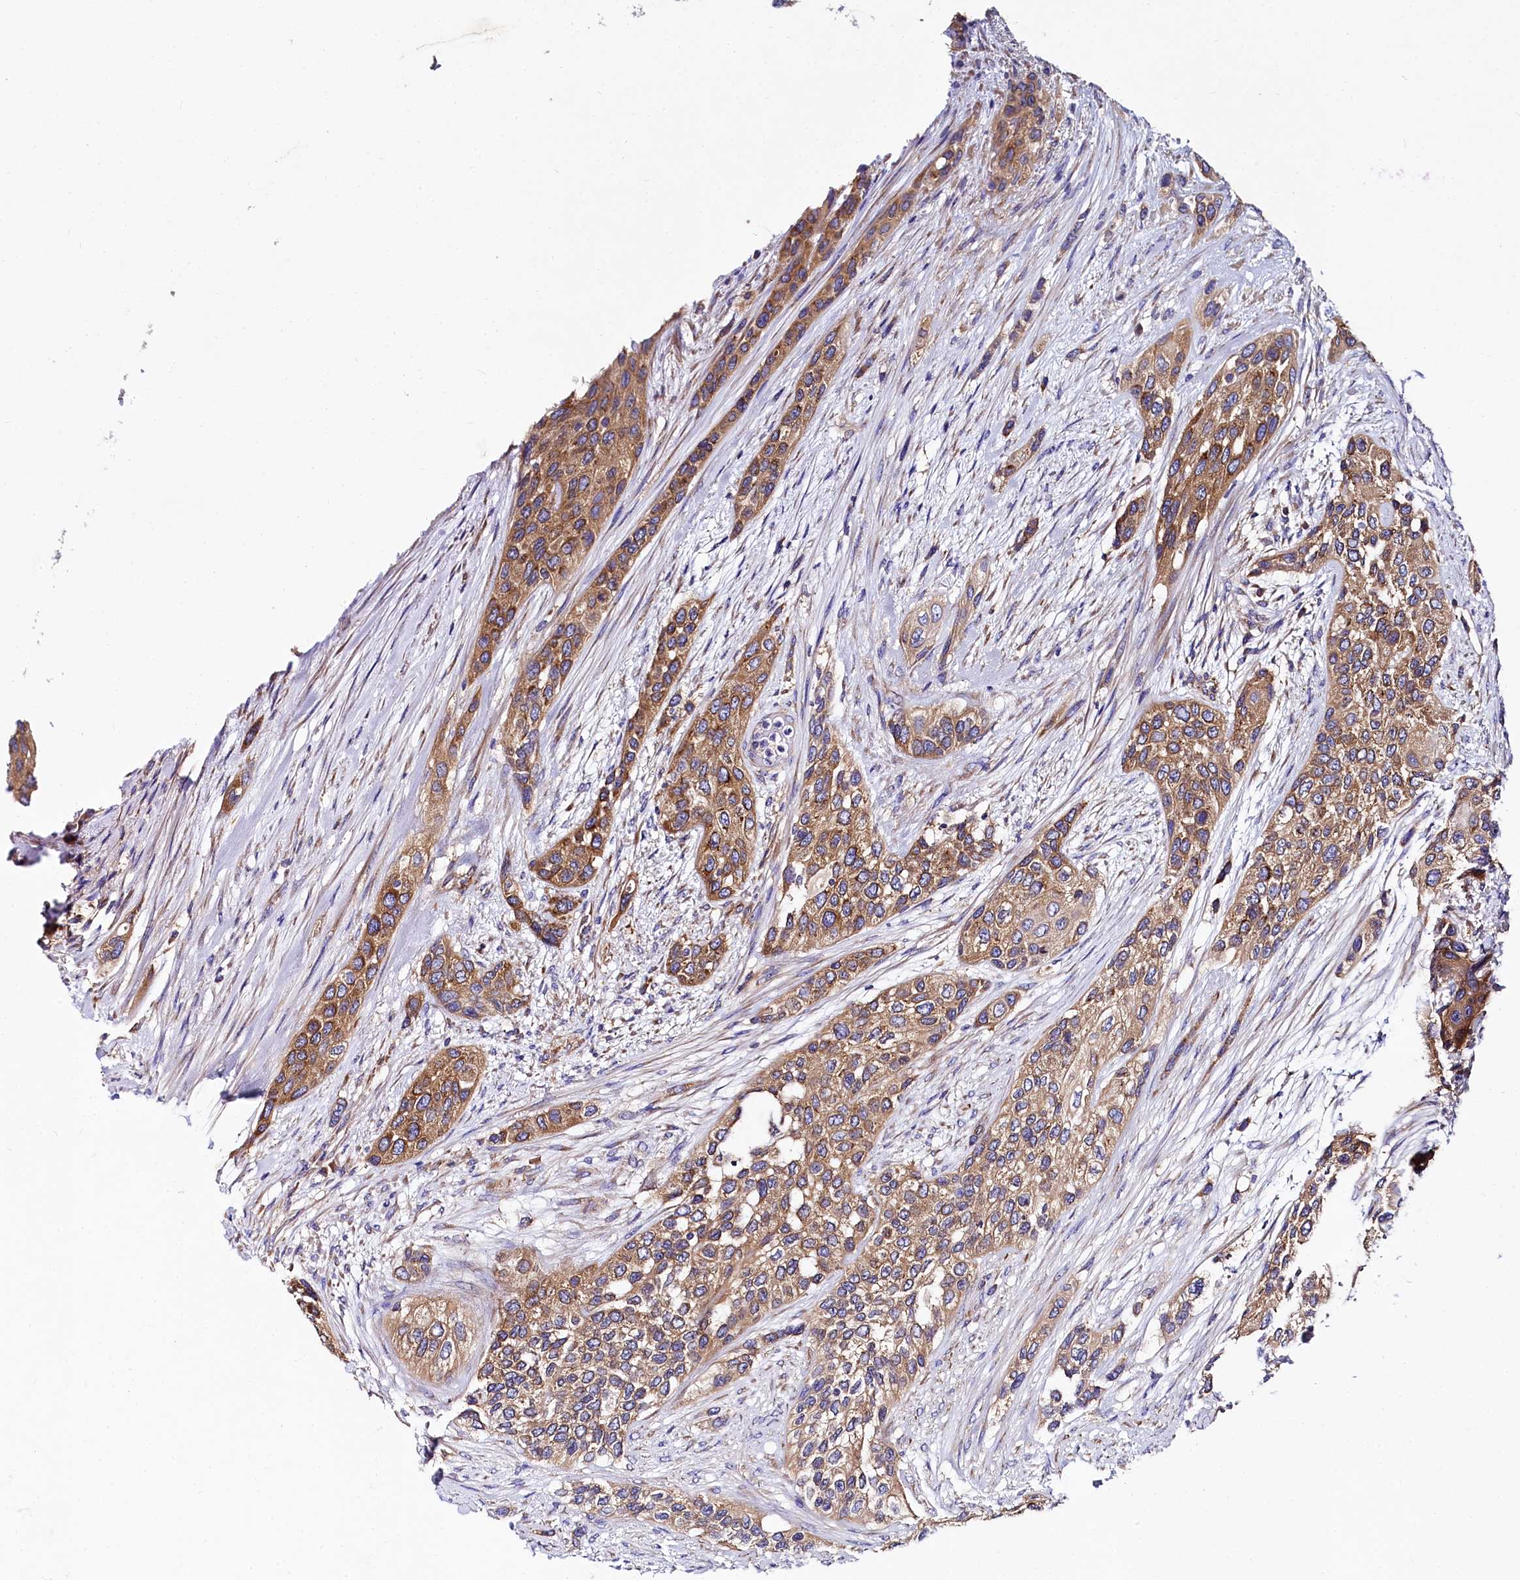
{"staining": {"intensity": "moderate", "quantity": ">75%", "location": "cytoplasmic/membranous"}, "tissue": "urothelial cancer", "cell_type": "Tumor cells", "image_type": "cancer", "snomed": [{"axis": "morphology", "description": "Normal tissue, NOS"}, {"axis": "morphology", "description": "Urothelial carcinoma, High grade"}, {"axis": "topography", "description": "Vascular tissue"}, {"axis": "topography", "description": "Urinary bladder"}], "caption": "High-grade urothelial carcinoma stained with DAB (3,3'-diaminobenzidine) immunohistochemistry (IHC) displays medium levels of moderate cytoplasmic/membranous positivity in about >75% of tumor cells.", "gene": "QARS1", "patient": {"sex": "female", "age": 56}}